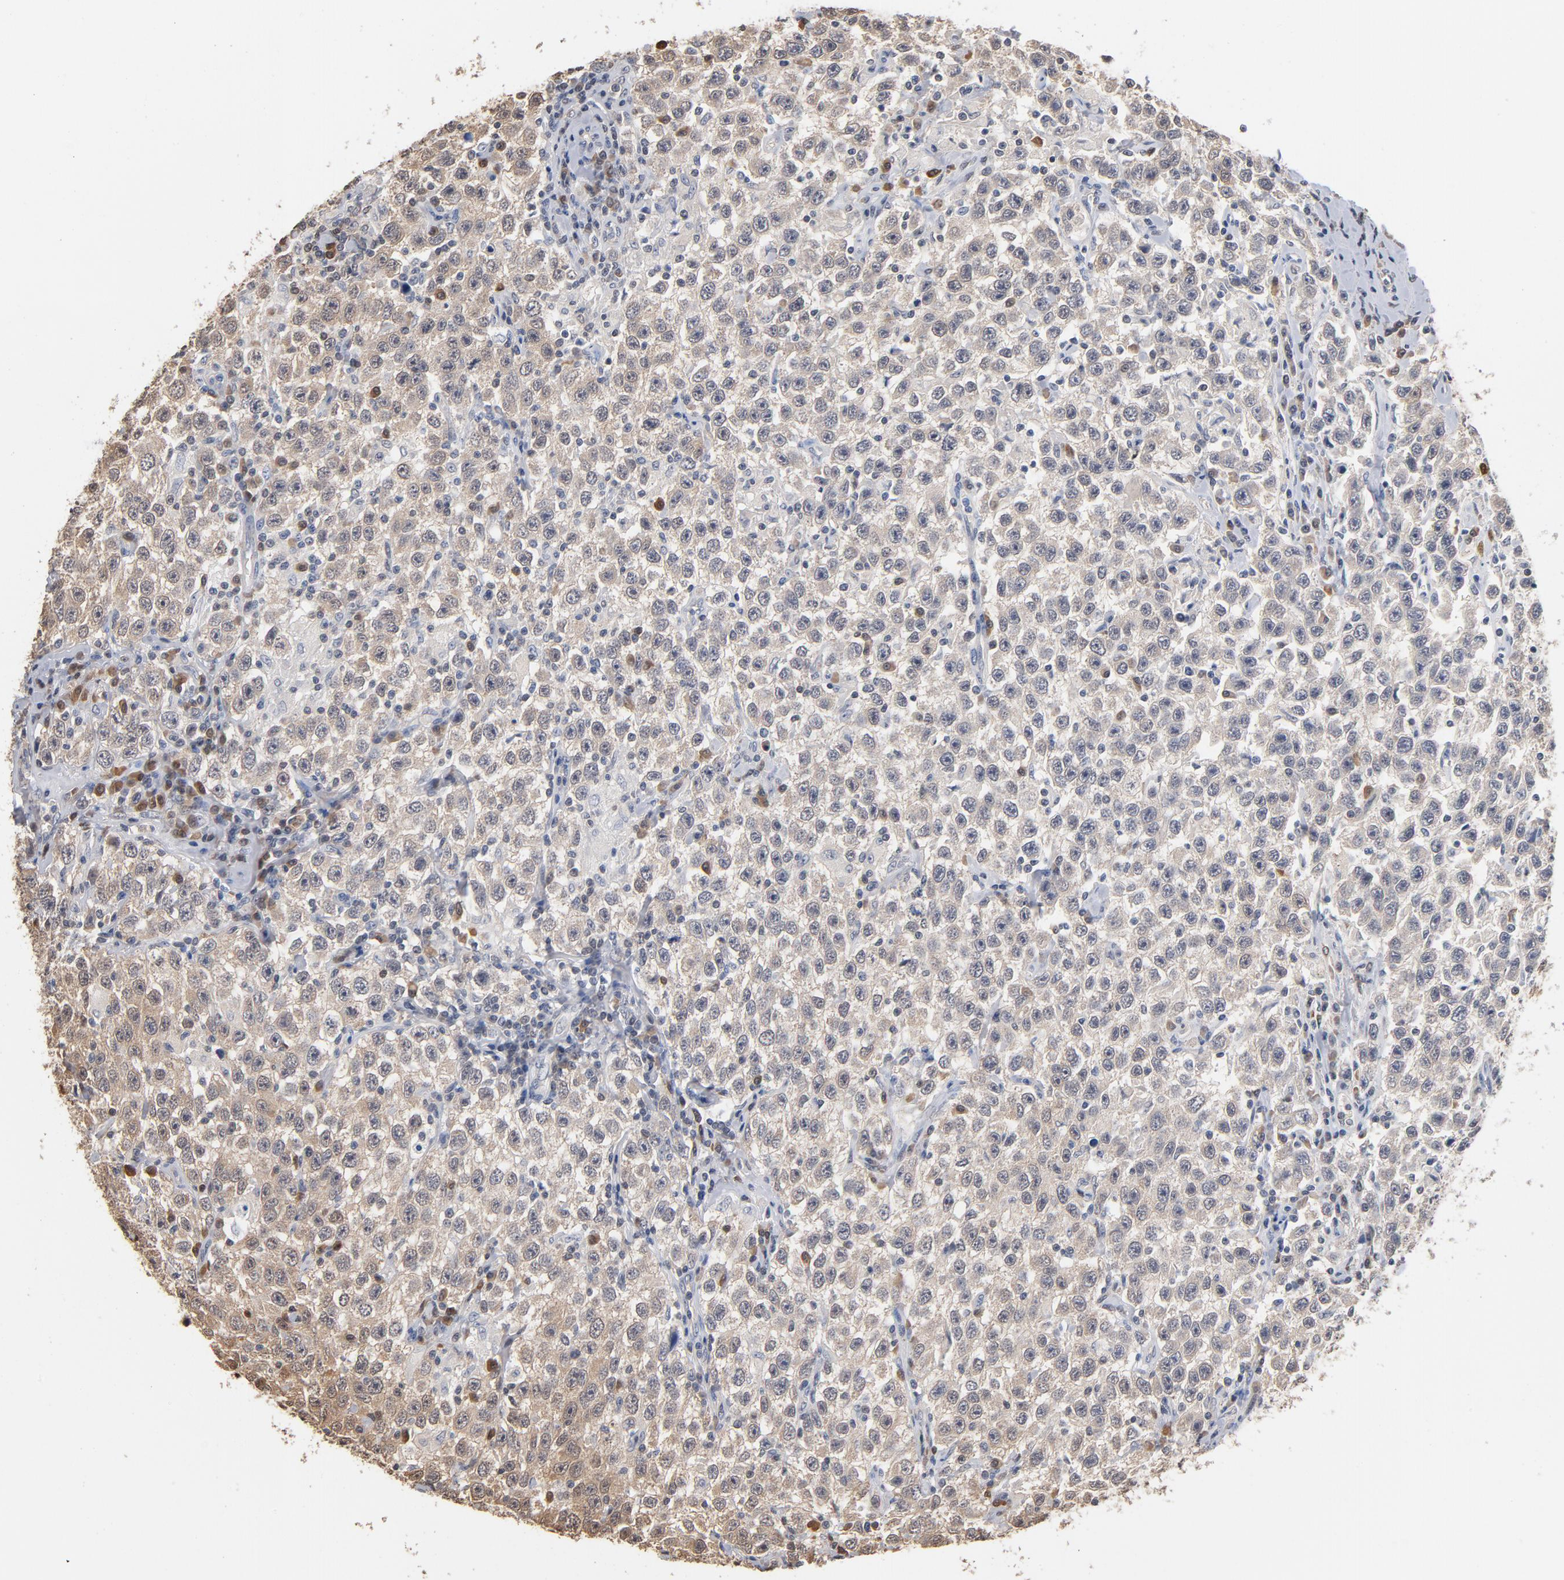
{"staining": {"intensity": "weak", "quantity": "25%-75%", "location": "cytoplasmic/membranous"}, "tissue": "testis cancer", "cell_type": "Tumor cells", "image_type": "cancer", "snomed": [{"axis": "morphology", "description": "Seminoma, NOS"}, {"axis": "topography", "description": "Testis"}], "caption": "Immunohistochemical staining of human testis cancer (seminoma) shows low levels of weak cytoplasmic/membranous positivity in about 25%-75% of tumor cells.", "gene": "MIF", "patient": {"sex": "male", "age": 41}}